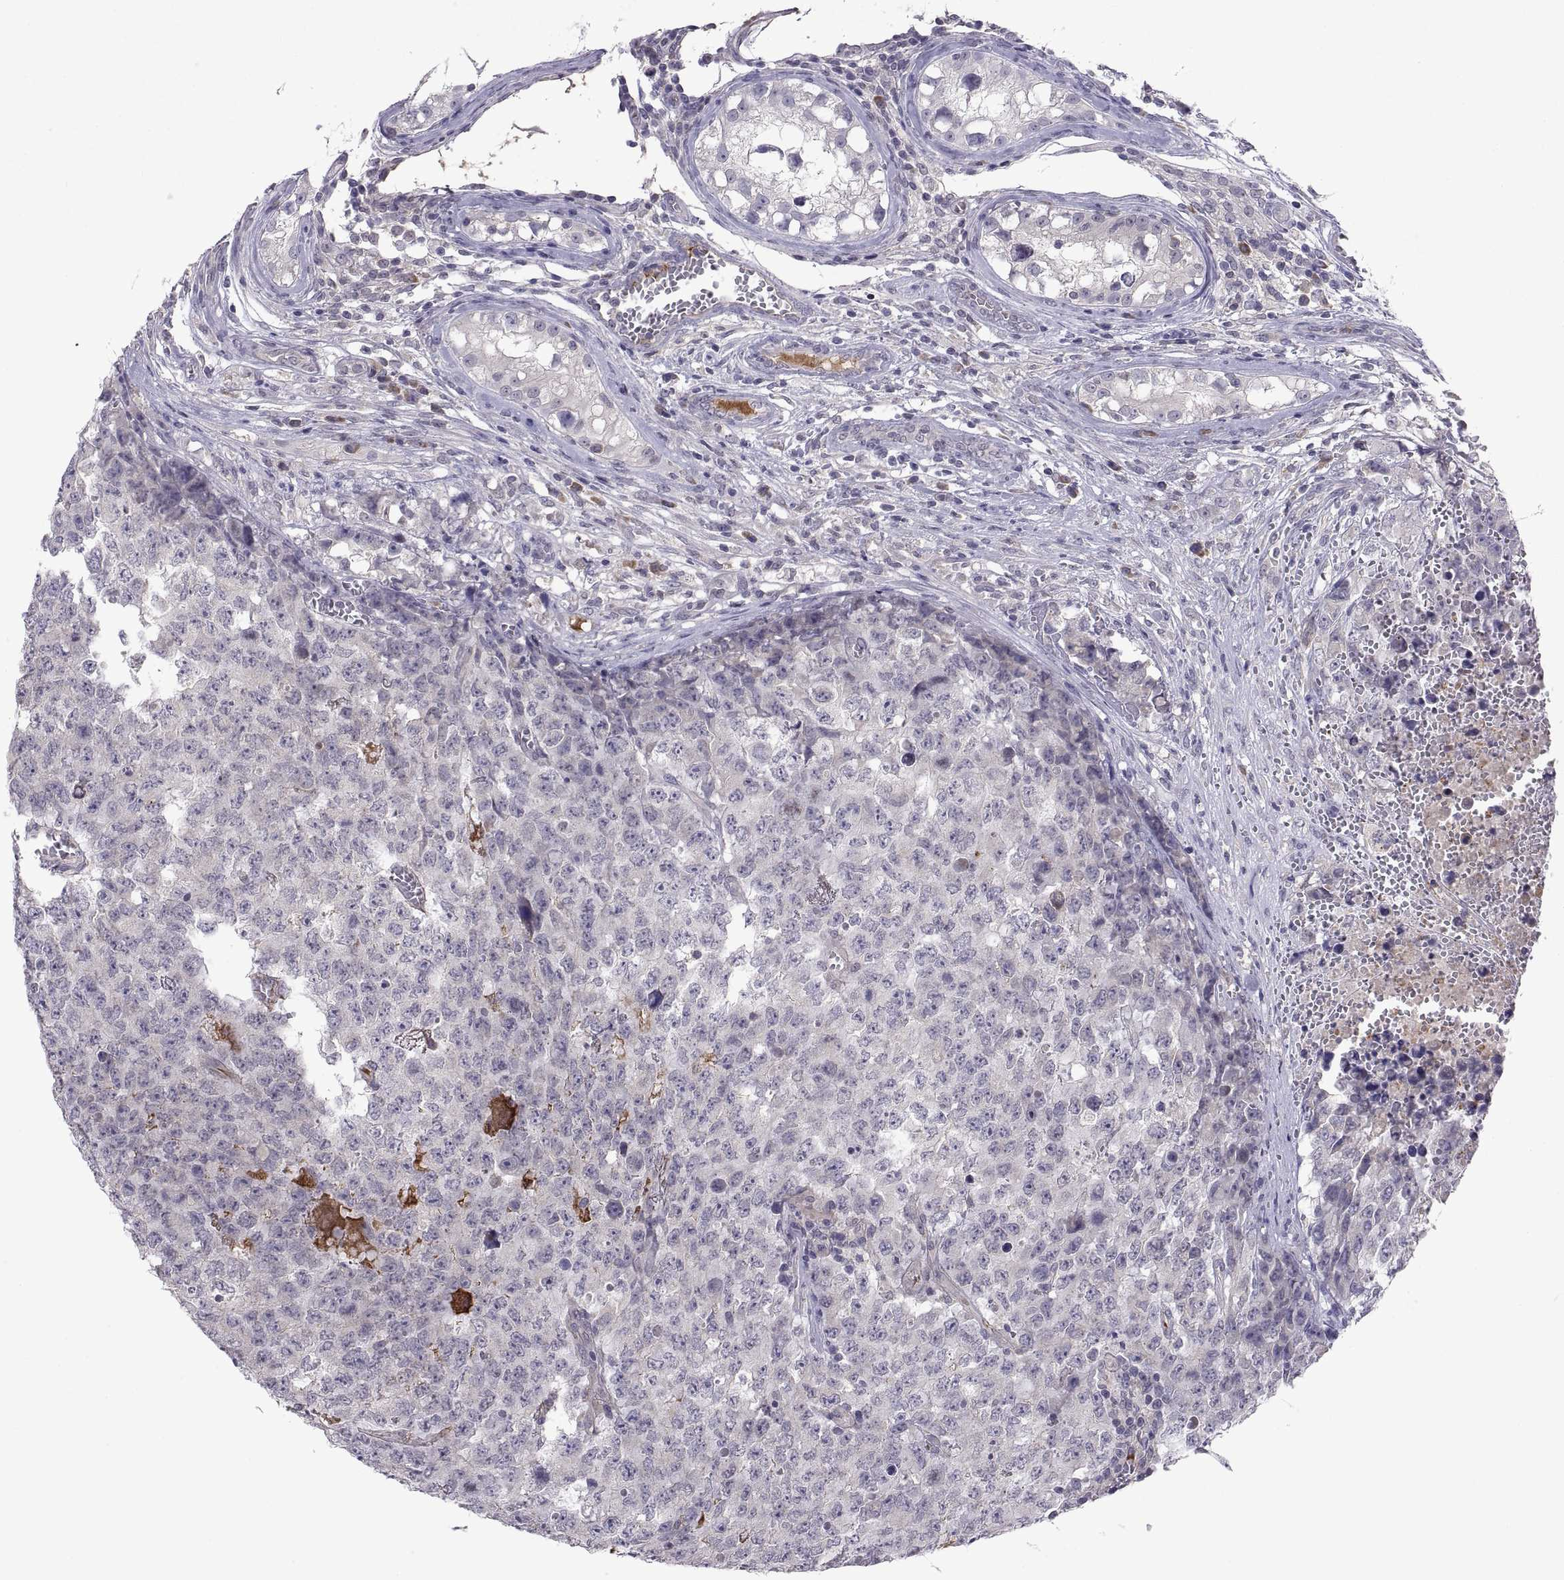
{"staining": {"intensity": "negative", "quantity": "none", "location": "none"}, "tissue": "testis cancer", "cell_type": "Tumor cells", "image_type": "cancer", "snomed": [{"axis": "morphology", "description": "Carcinoma, Embryonal, NOS"}, {"axis": "topography", "description": "Testis"}], "caption": "Micrograph shows no protein expression in tumor cells of testis cancer tissue.", "gene": "PKP1", "patient": {"sex": "male", "age": 23}}